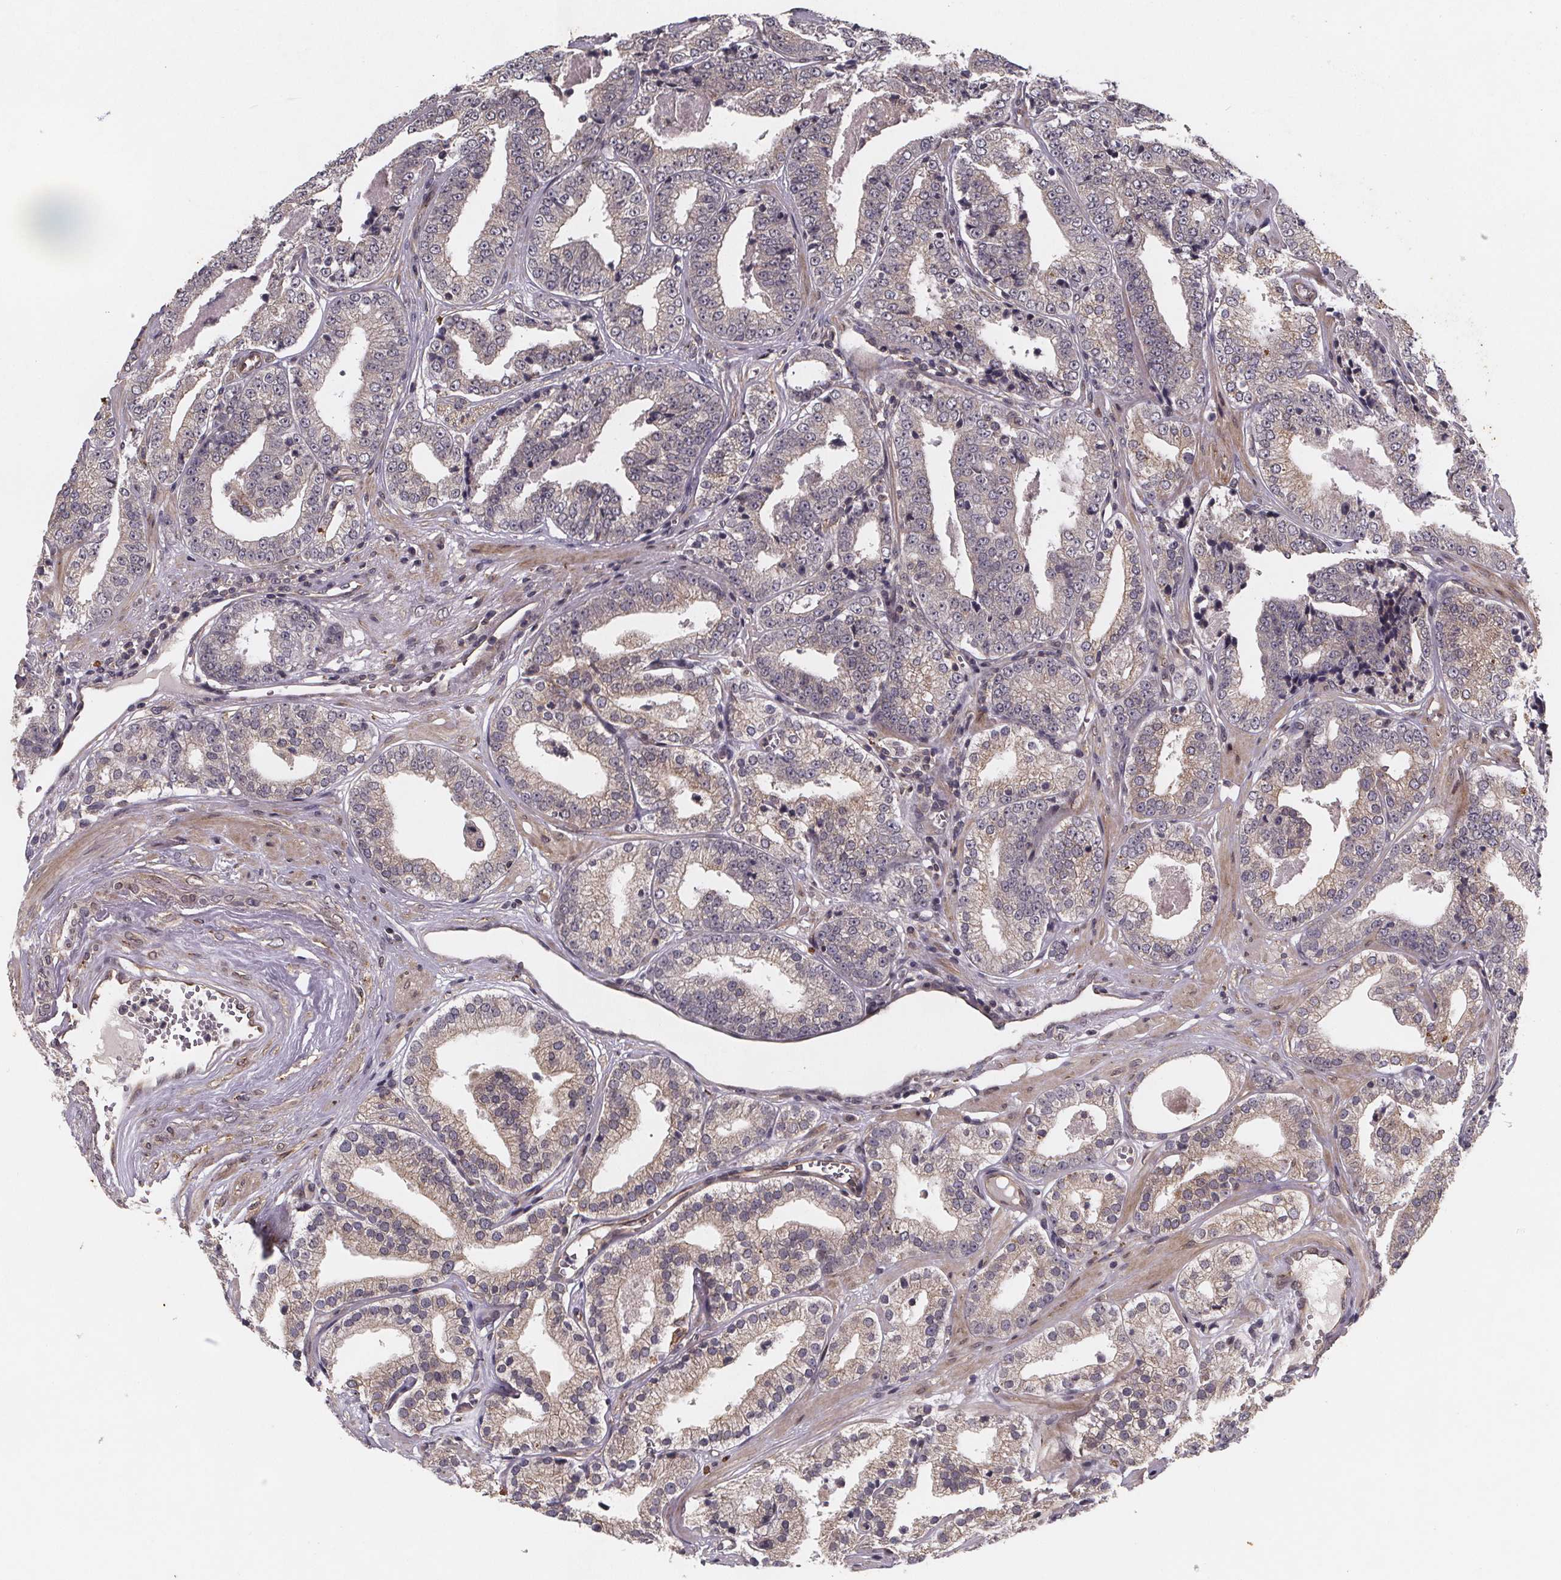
{"staining": {"intensity": "weak", "quantity": "25%-75%", "location": "cytoplasmic/membranous"}, "tissue": "prostate cancer", "cell_type": "Tumor cells", "image_type": "cancer", "snomed": [{"axis": "morphology", "description": "Adenocarcinoma, Low grade"}, {"axis": "topography", "description": "Prostate"}], "caption": "Human adenocarcinoma (low-grade) (prostate) stained with a brown dye displays weak cytoplasmic/membranous positive positivity in approximately 25%-75% of tumor cells.", "gene": "PIERCE2", "patient": {"sex": "male", "age": 60}}